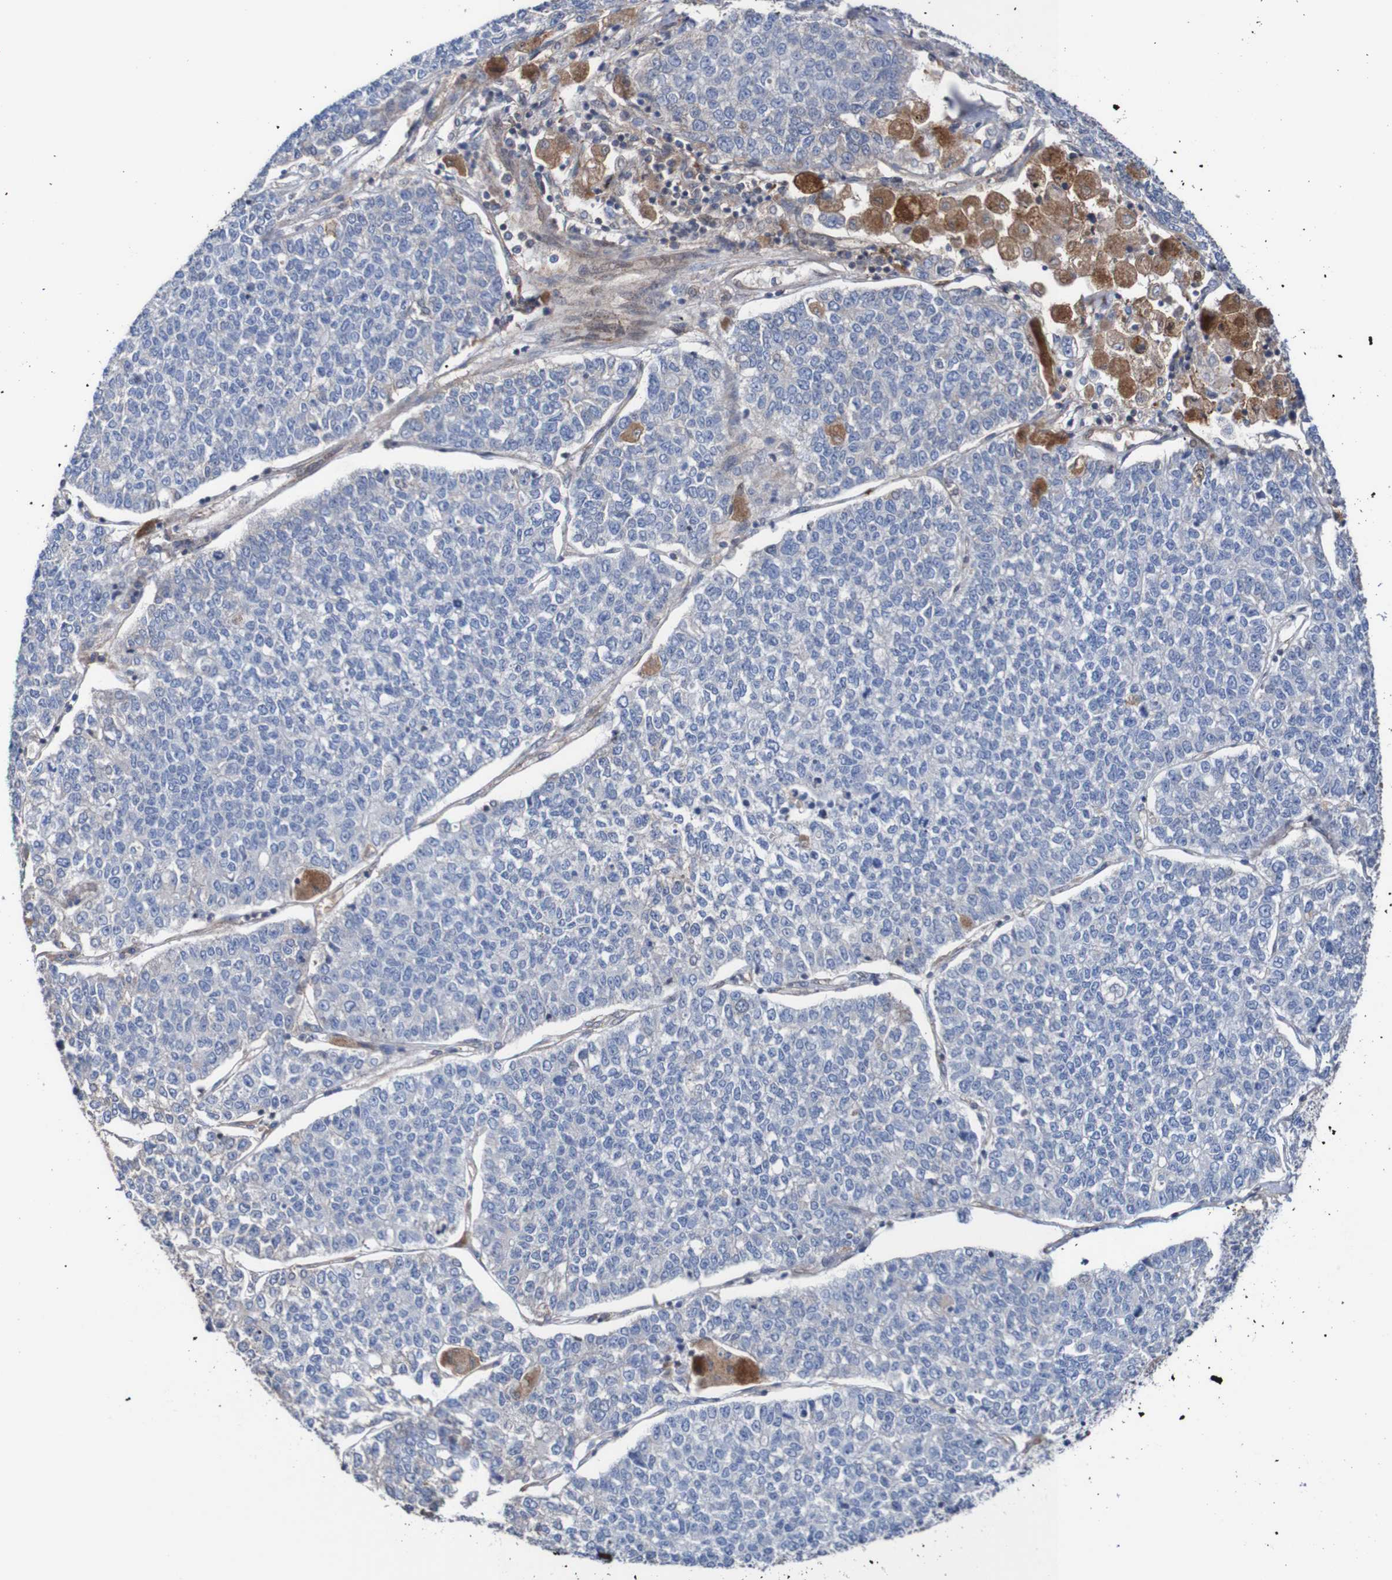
{"staining": {"intensity": "negative", "quantity": "none", "location": "none"}, "tissue": "lung cancer", "cell_type": "Tumor cells", "image_type": "cancer", "snomed": [{"axis": "morphology", "description": "Adenocarcinoma, NOS"}, {"axis": "topography", "description": "Lung"}], "caption": "This is an IHC image of human lung adenocarcinoma. There is no positivity in tumor cells.", "gene": "RIGI", "patient": {"sex": "male", "age": 49}}